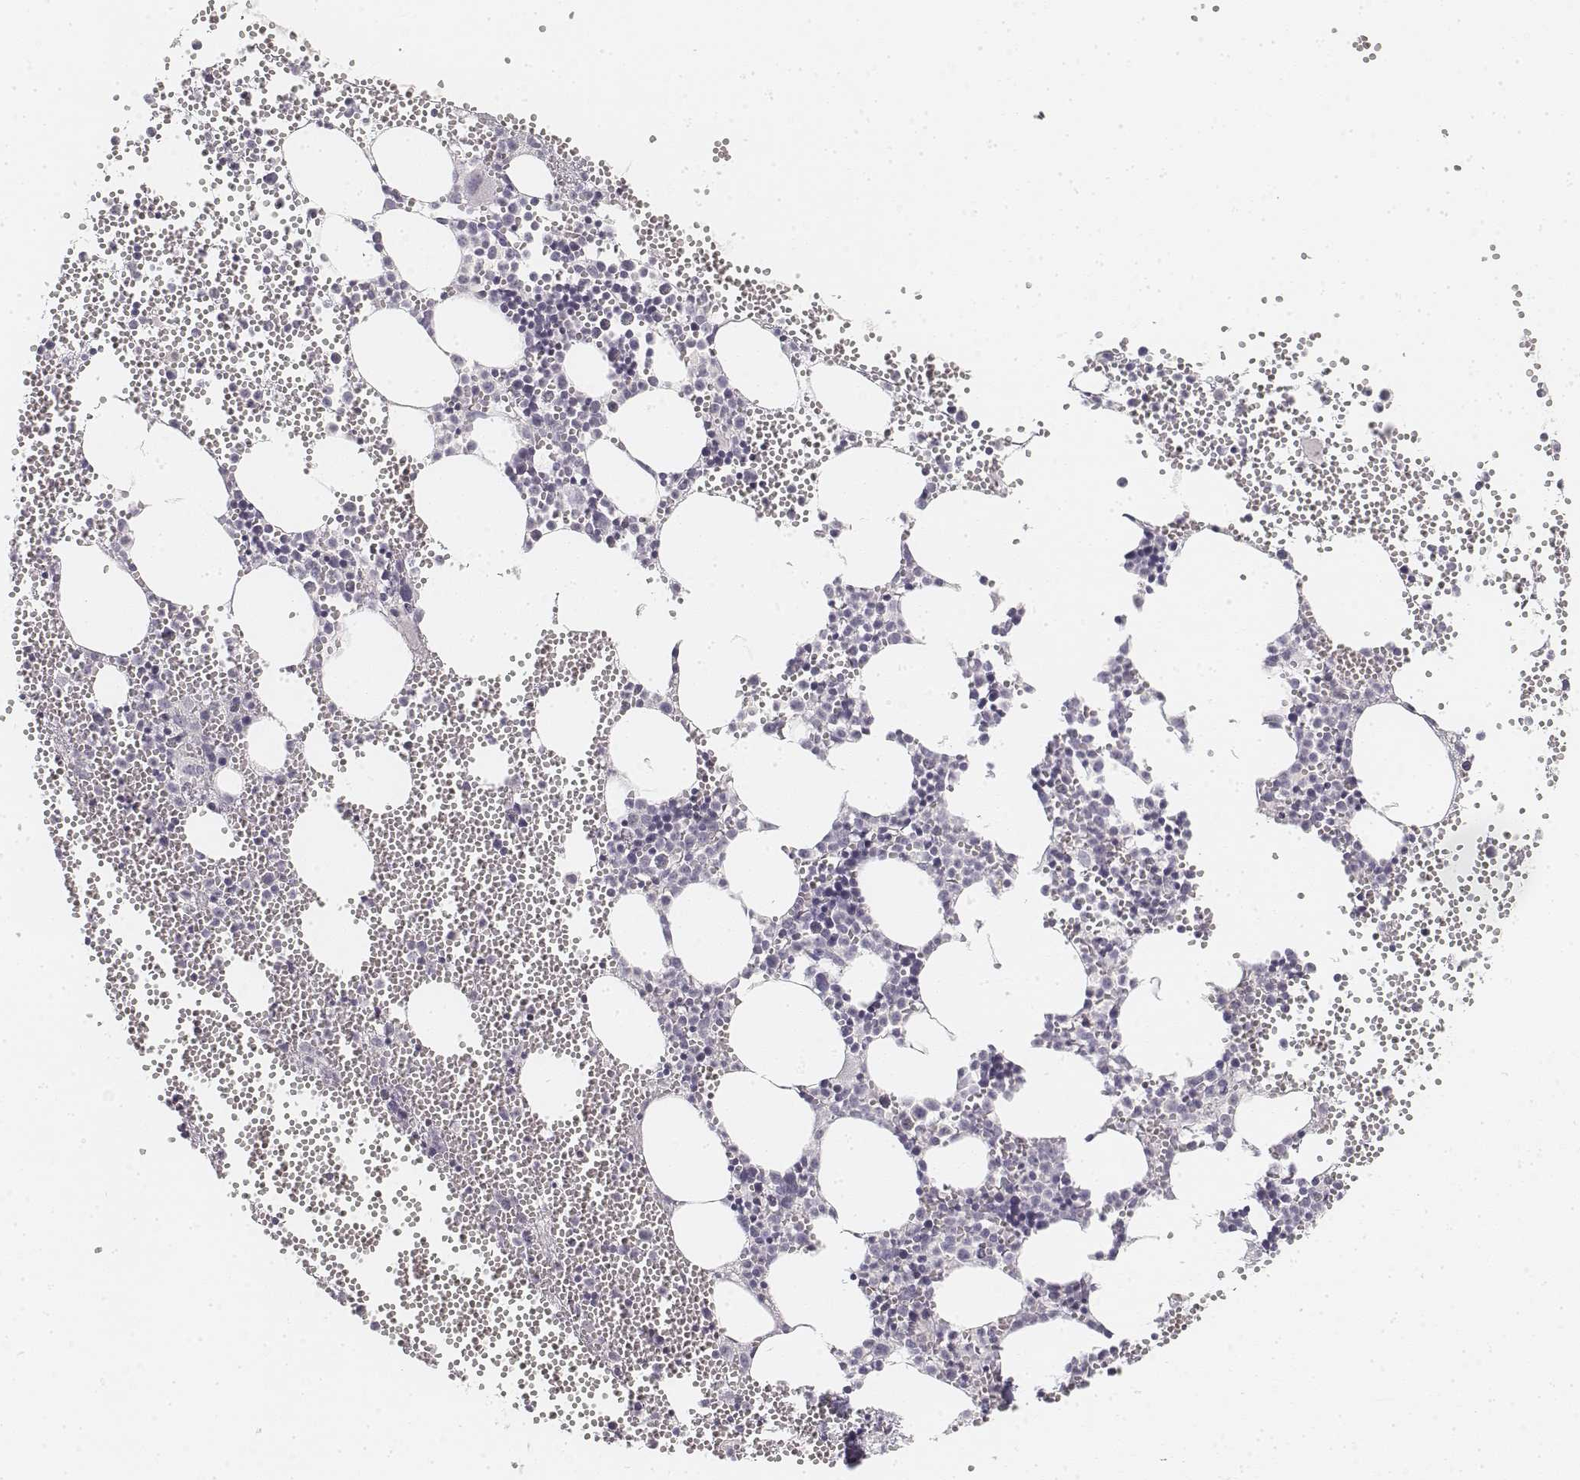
{"staining": {"intensity": "negative", "quantity": "none", "location": "none"}, "tissue": "bone marrow", "cell_type": "Hematopoietic cells", "image_type": "normal", "snomed": [{"axis": "morphology", "description": "Normal tissue, NOS"}, {"axis": "topography", "description": "Bone marrow"}], "caption": "Bone marrow was stained to show a protein in brown. There is no significant expression in hematopoietic cells. (DAB (3,3'-diaminobenzidine) IHC visualized using brightfield microscopy, high magnification).", "gene": "DSG4", "patient": {"sex": "male", "age": 89}}